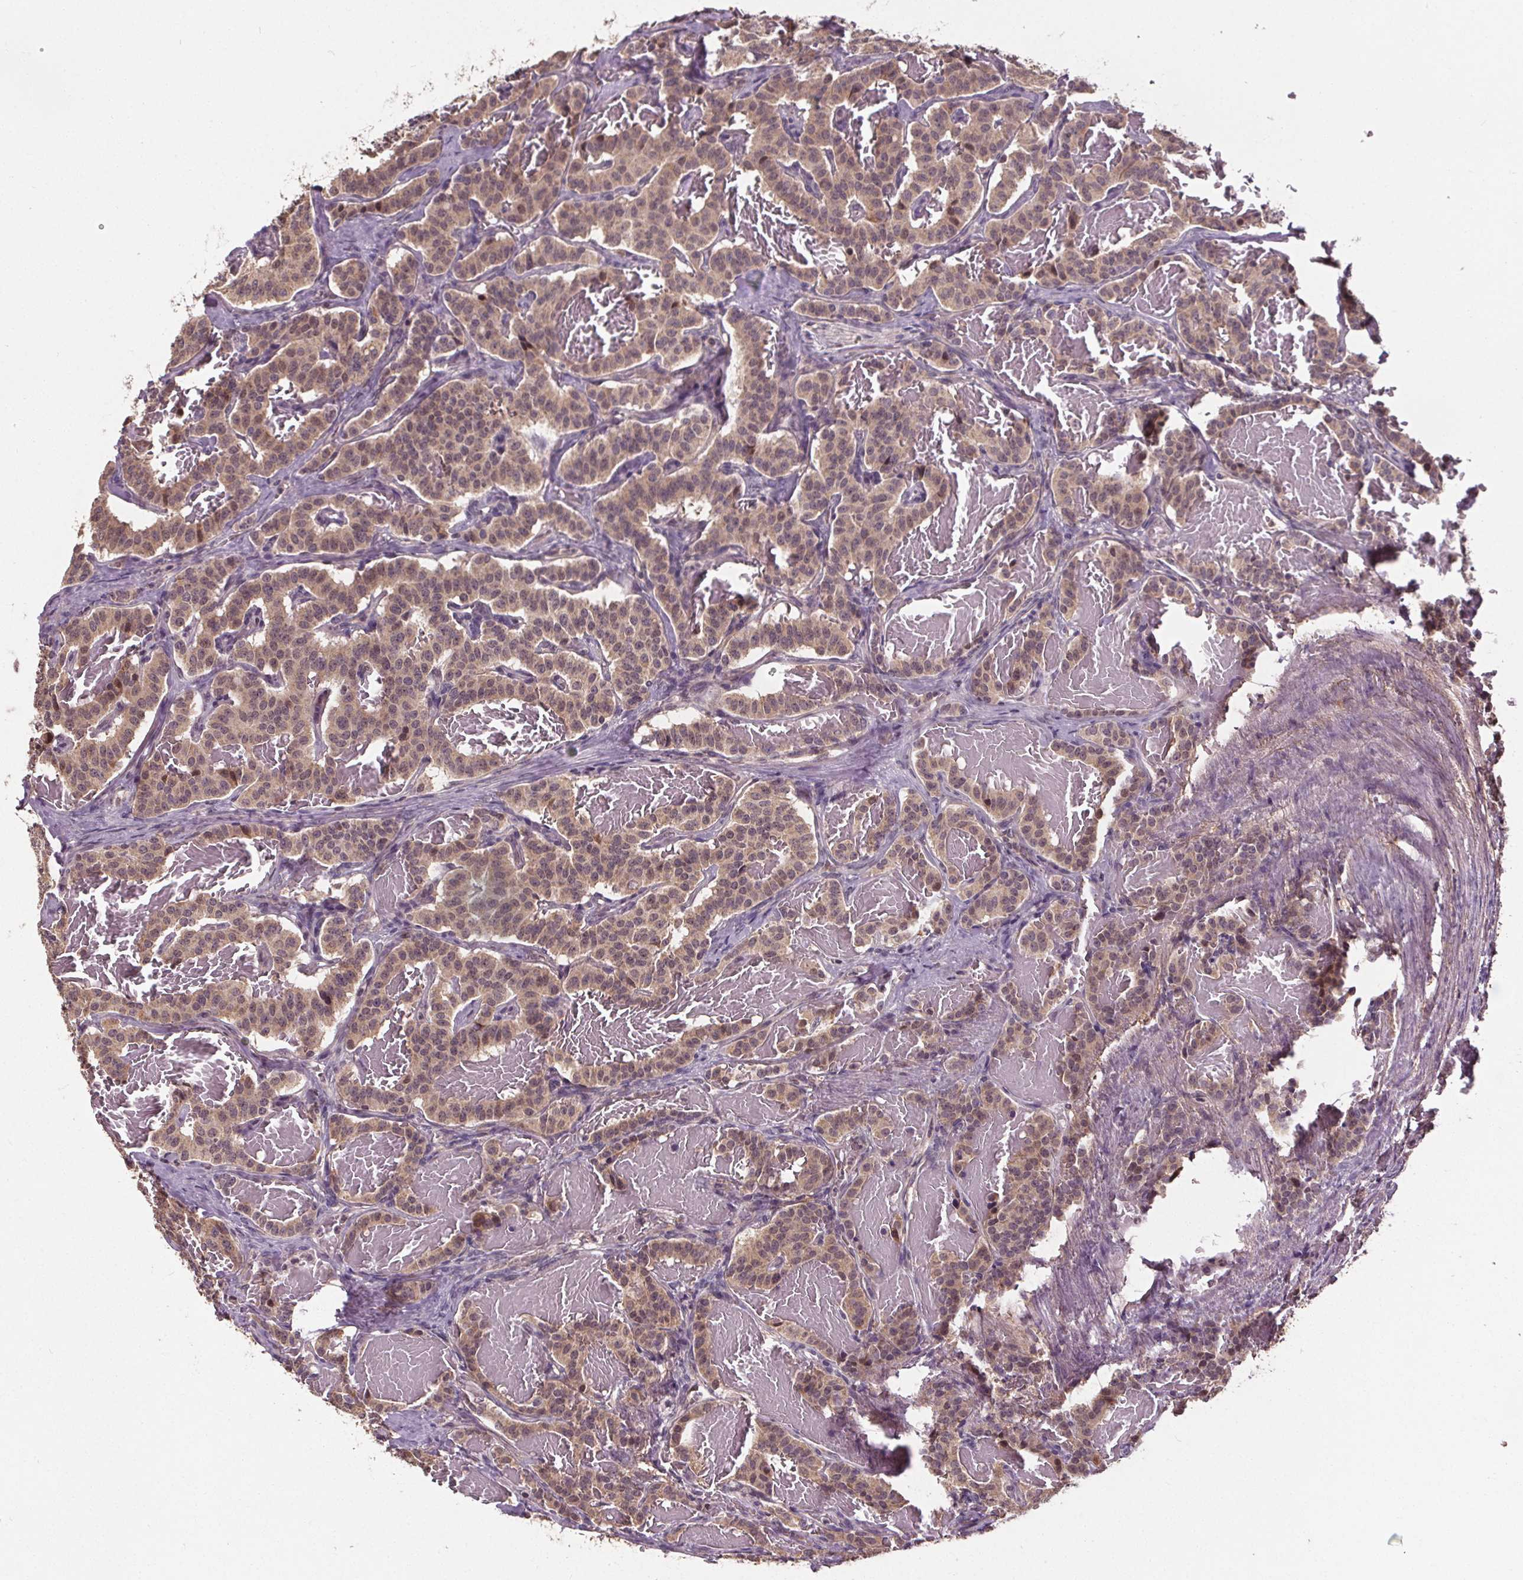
{"staining": {"intensity": "weak", "quantity": "<25%", "location": "nuclear"}, "tissue": "carcinoid", "cell_type": "Tumor cells", "image_type": "cancer", "snomed": [{"axis": "morphology", "description": "Carcinoid, malignant, NOS"}, {"axis": "topography", "description": "Lung"}], "caption": "This is an immunohistochemistry image of carcinoid (malignant). There is no expression in tumor cells.", "gene": "KIAA0232", "patient": {"sex": "female", "age": 46}}